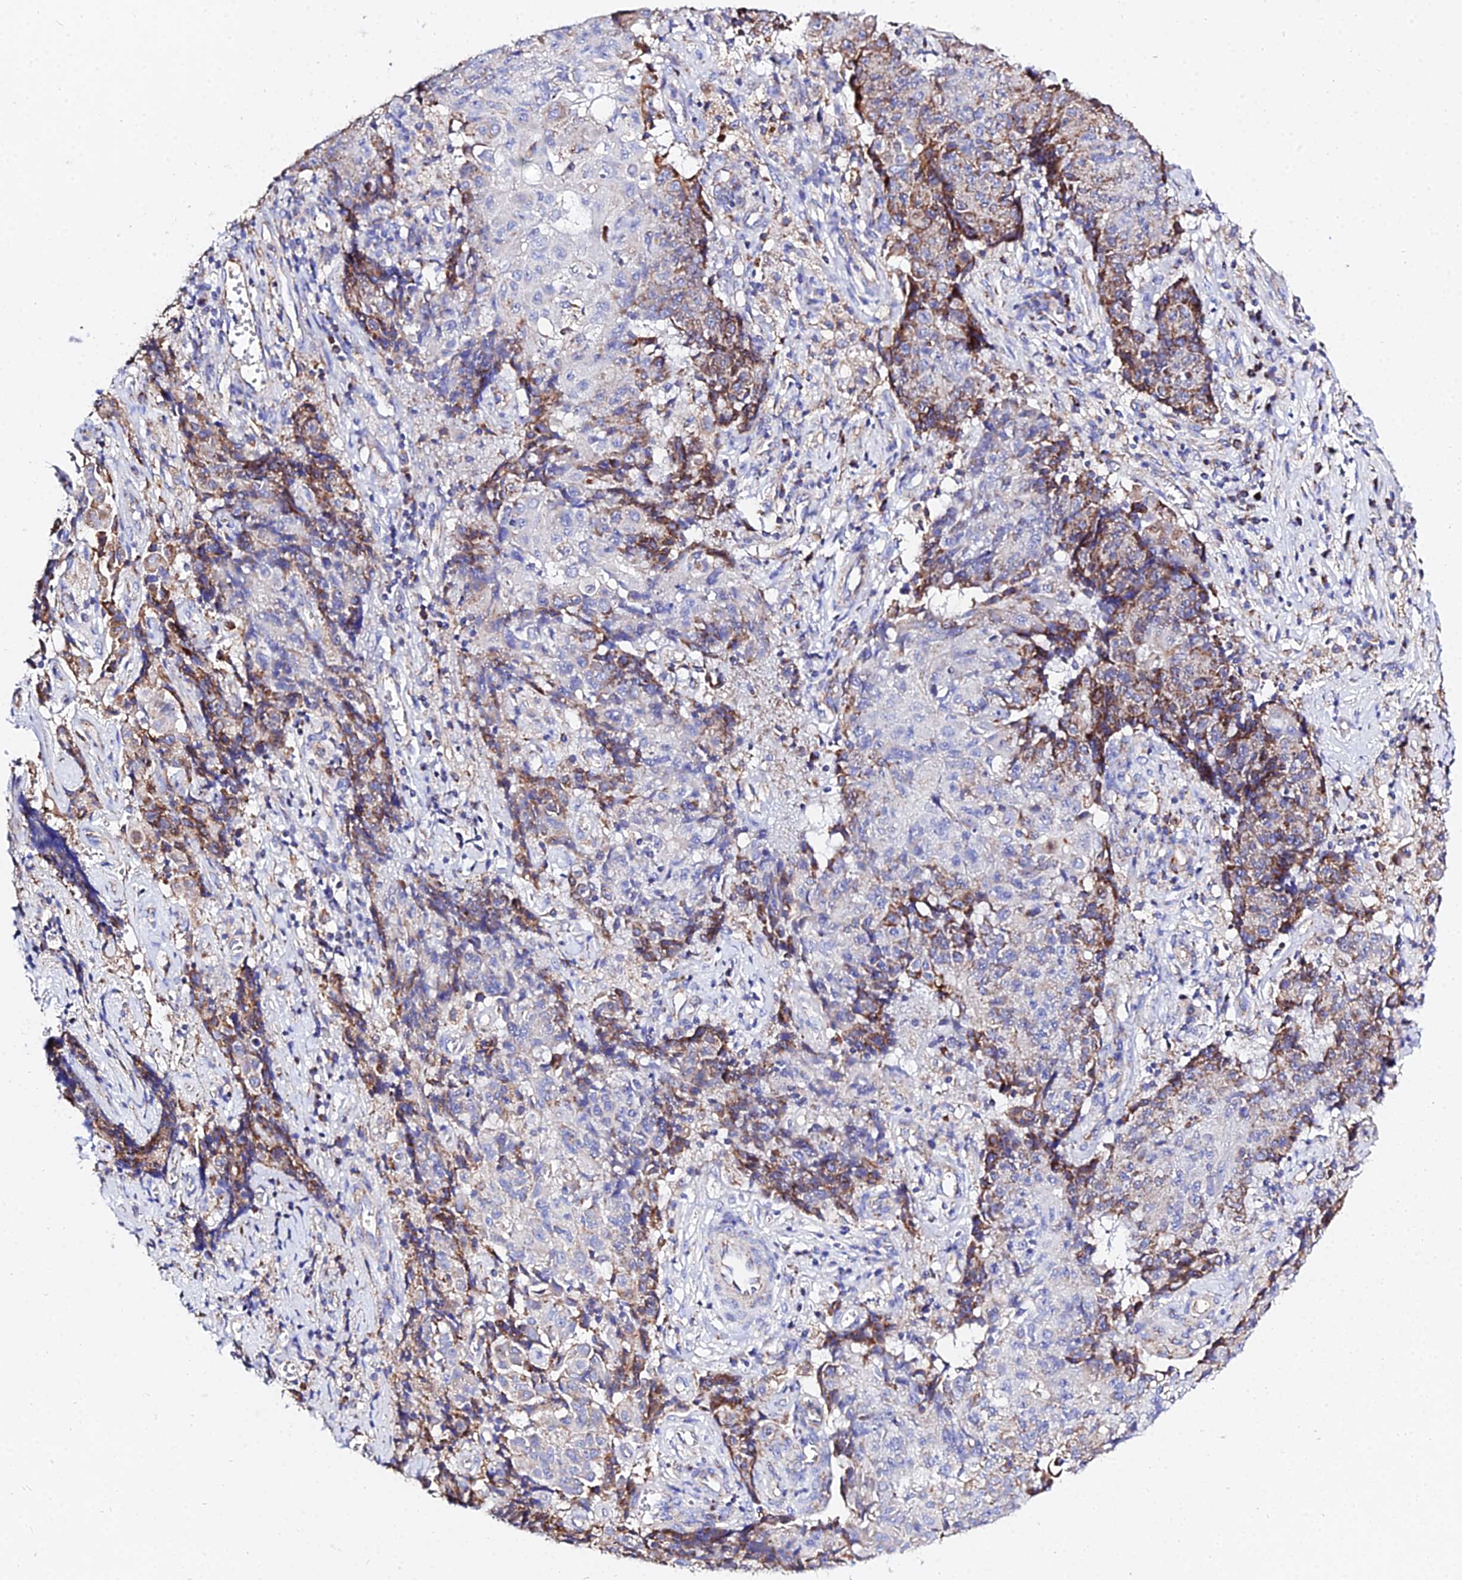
{"staining": {"intensity": "moderate", "quantity": "<25%", "location": "cytoplasmic/membranous"}, "tissue": "ovarian cancer", "cell_type": "Tumor cells", "image_type": "cancer", "snomed": [{"axis": "morphology", "description": "Carcinoma, endometroid"}, {"axis": "topography", "description": "Ovary"}], "caption": "Moderate cytoplasmic/membranous protein expression is identified in about <25% of tumor cells in ovarian endometroid carcinoma.", "gene": "ZNF573", "patient": {"sex": "female", "age": 42}}